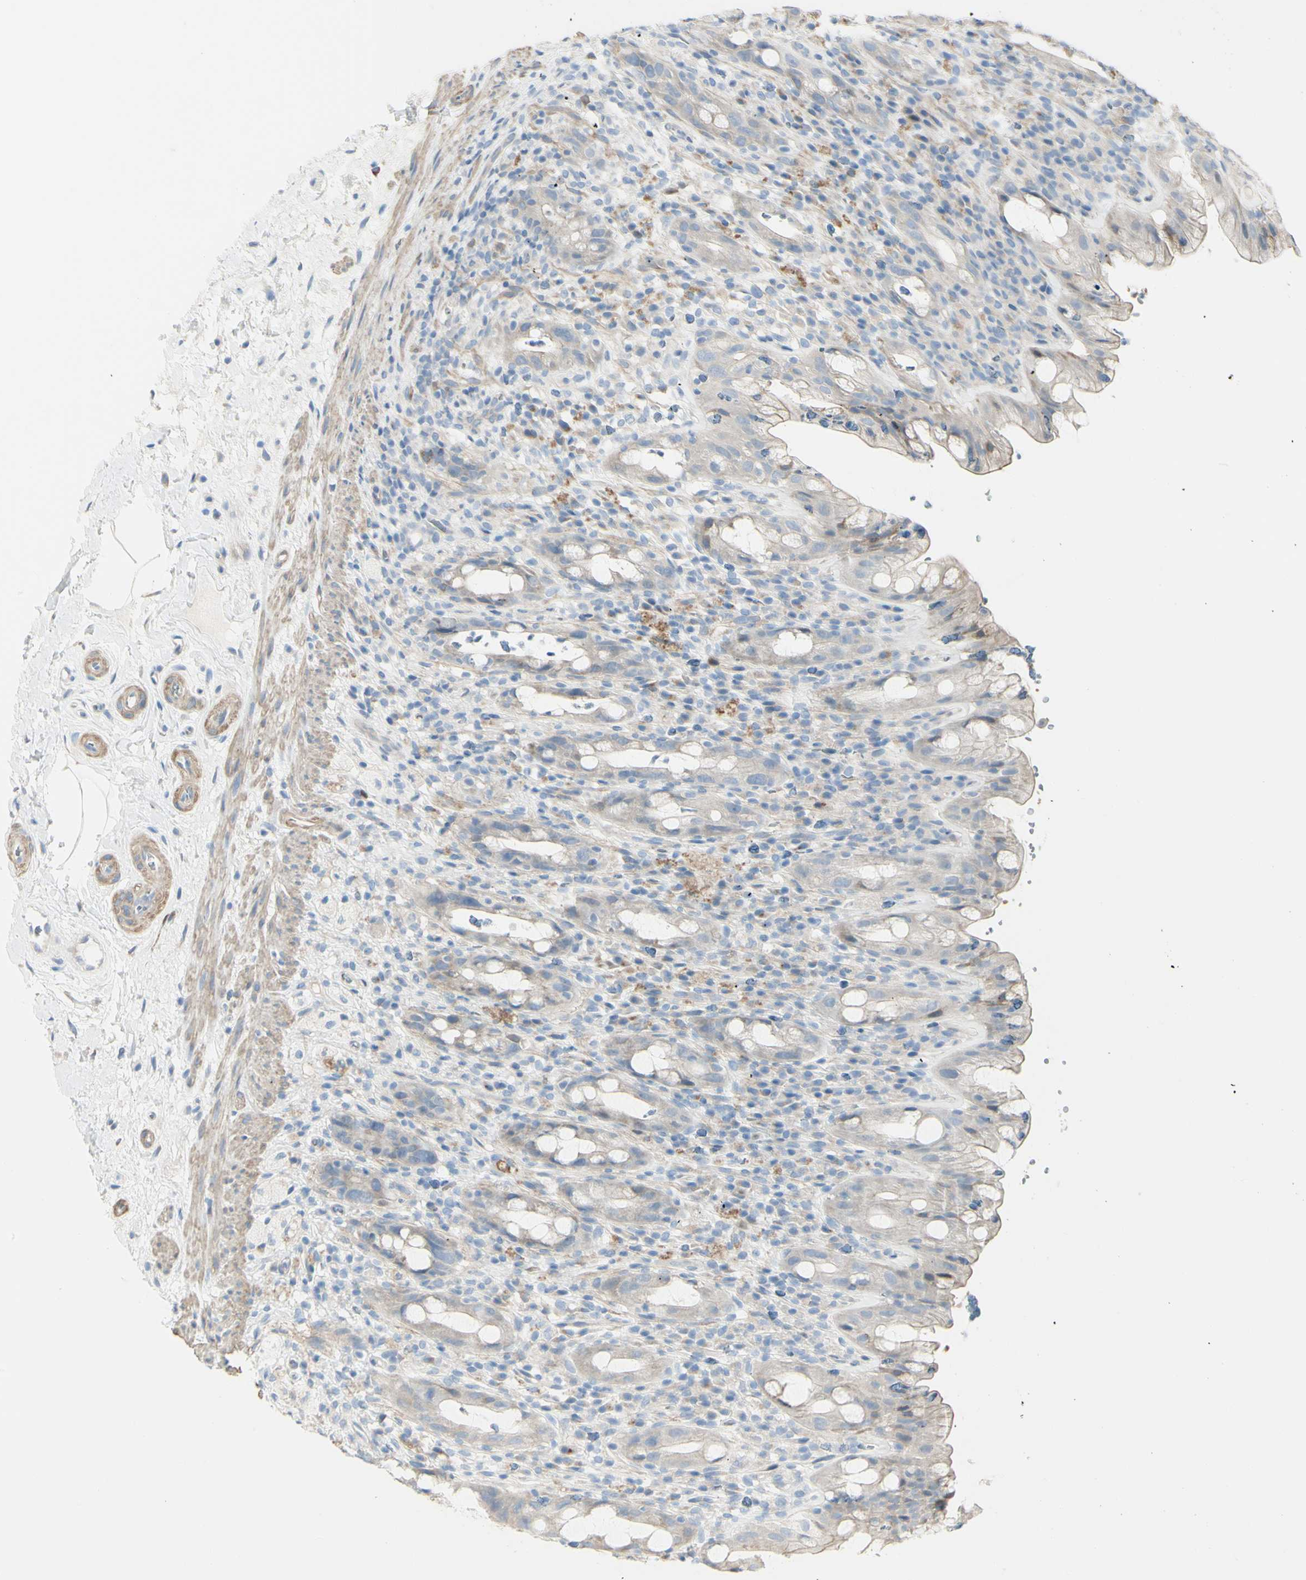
{"staining": {"intensity": "negative", "quantity": "none", "location": "none"}, "tissue": "rectum", "cell_type": "Glandular cells", "image_type": "normal", "snomed": [{"axis": "morphology", "description": "Normal tissue, NOS"}, {"axis": "topography", "description": "Rectum"}], "caption": "Glandular cells show no significant protein expression in unremarkable rectum. (DAB IHC visualized using brightfield microscopy, high magnification).", "gene": "NCBP2L", "patient": {"sex": "male", "age": 44}}